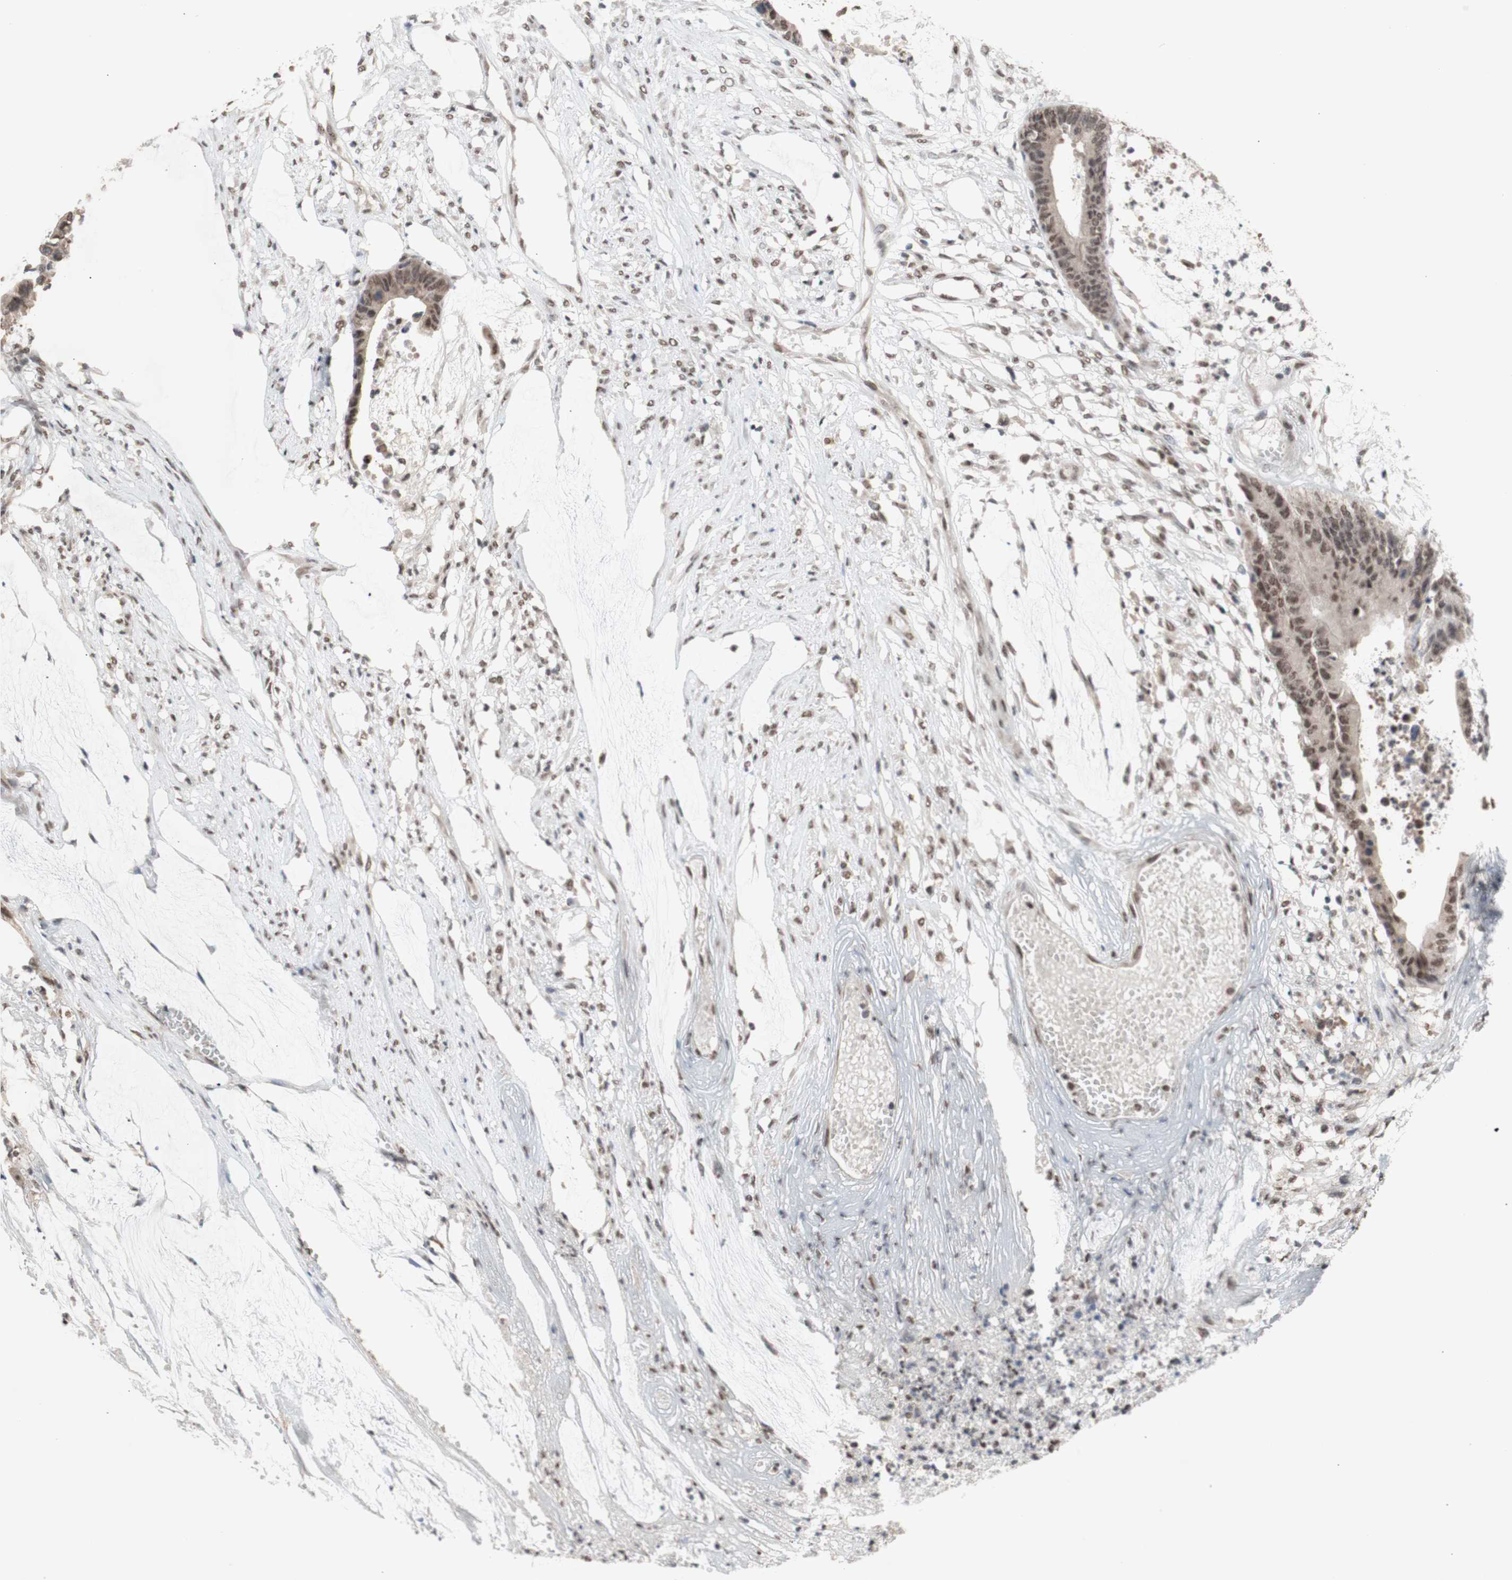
{"staining": {"intensity": "weak", "quantity": ">75%", "location": "nuclear"}, "tissue": "colorectal cancer", "cell_type": "Tumor cells", "image_type": "cancer", "snomed": [{"axis": "morphology", "description": "Adenocarcinoma, NOS"}, {"axis": "topography", "description": "Rectum"}], "caption": "Tumor cells display low levels of weak nuclear positivity in about >75% of cells in human colorectal cancer (adenocarcinoma).", "gene": "SFPQ", "patient": {"sex": "female", "age": 66}}